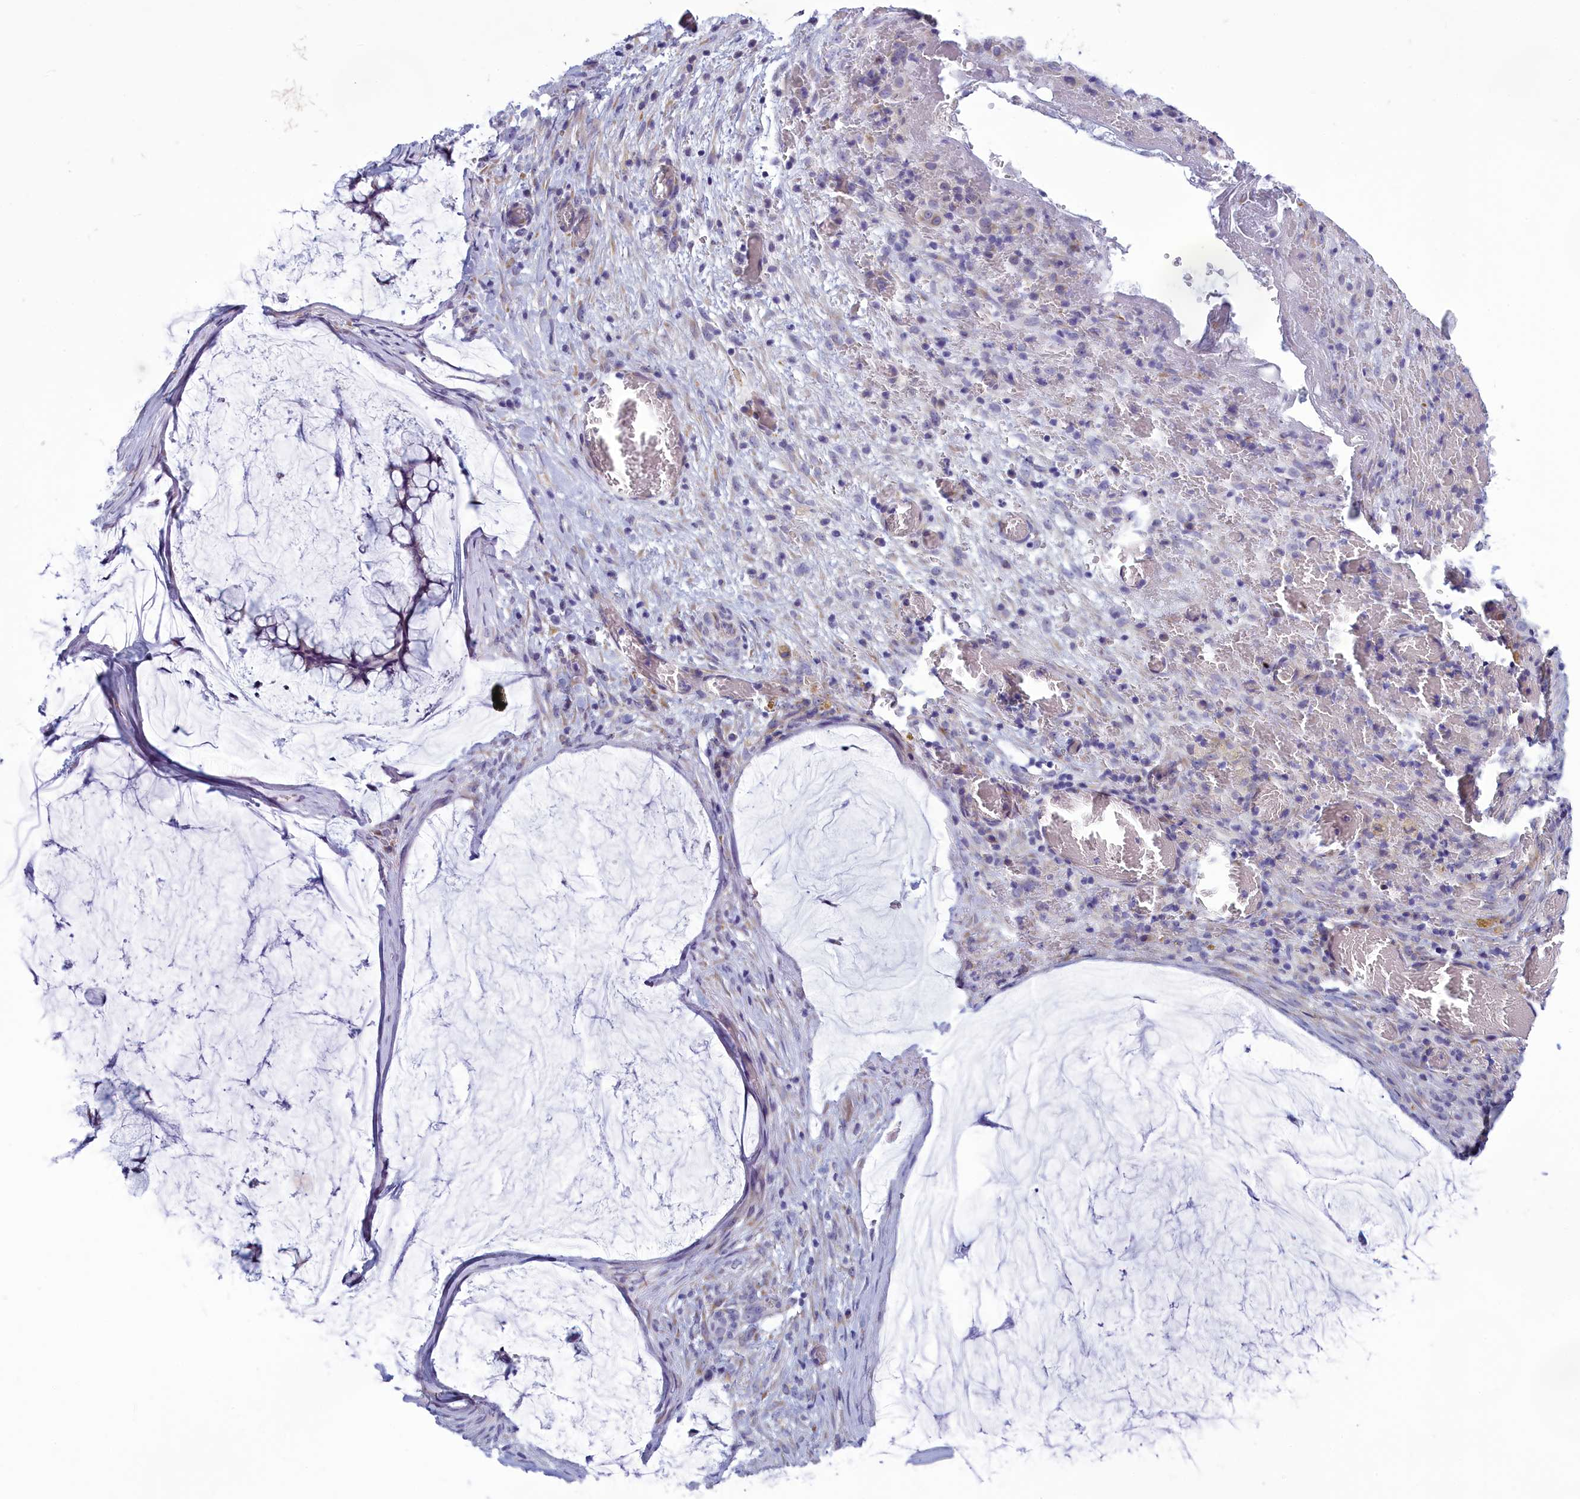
{"staining": {"intensity": "weak", "quantity": "<25%", "location": "cytoplasmic/membranous"}, "tissue": "ovarian cancer", "cell_type": "Tumor cells", "image_type": "cancer", "snomed": [{"axis": "morphology", "description": "Cystadenocarcinoma, mucinous, NOS"}, {"axis": "topography", "description": "Ovary"}], "caption": "A micrograph of human ovarian cancer (mucinous cystadenocarcinoma) is negative for staining in tumor cells.", "gene": "CENATAC", "patient": {"sex": "female", "age": 42}}